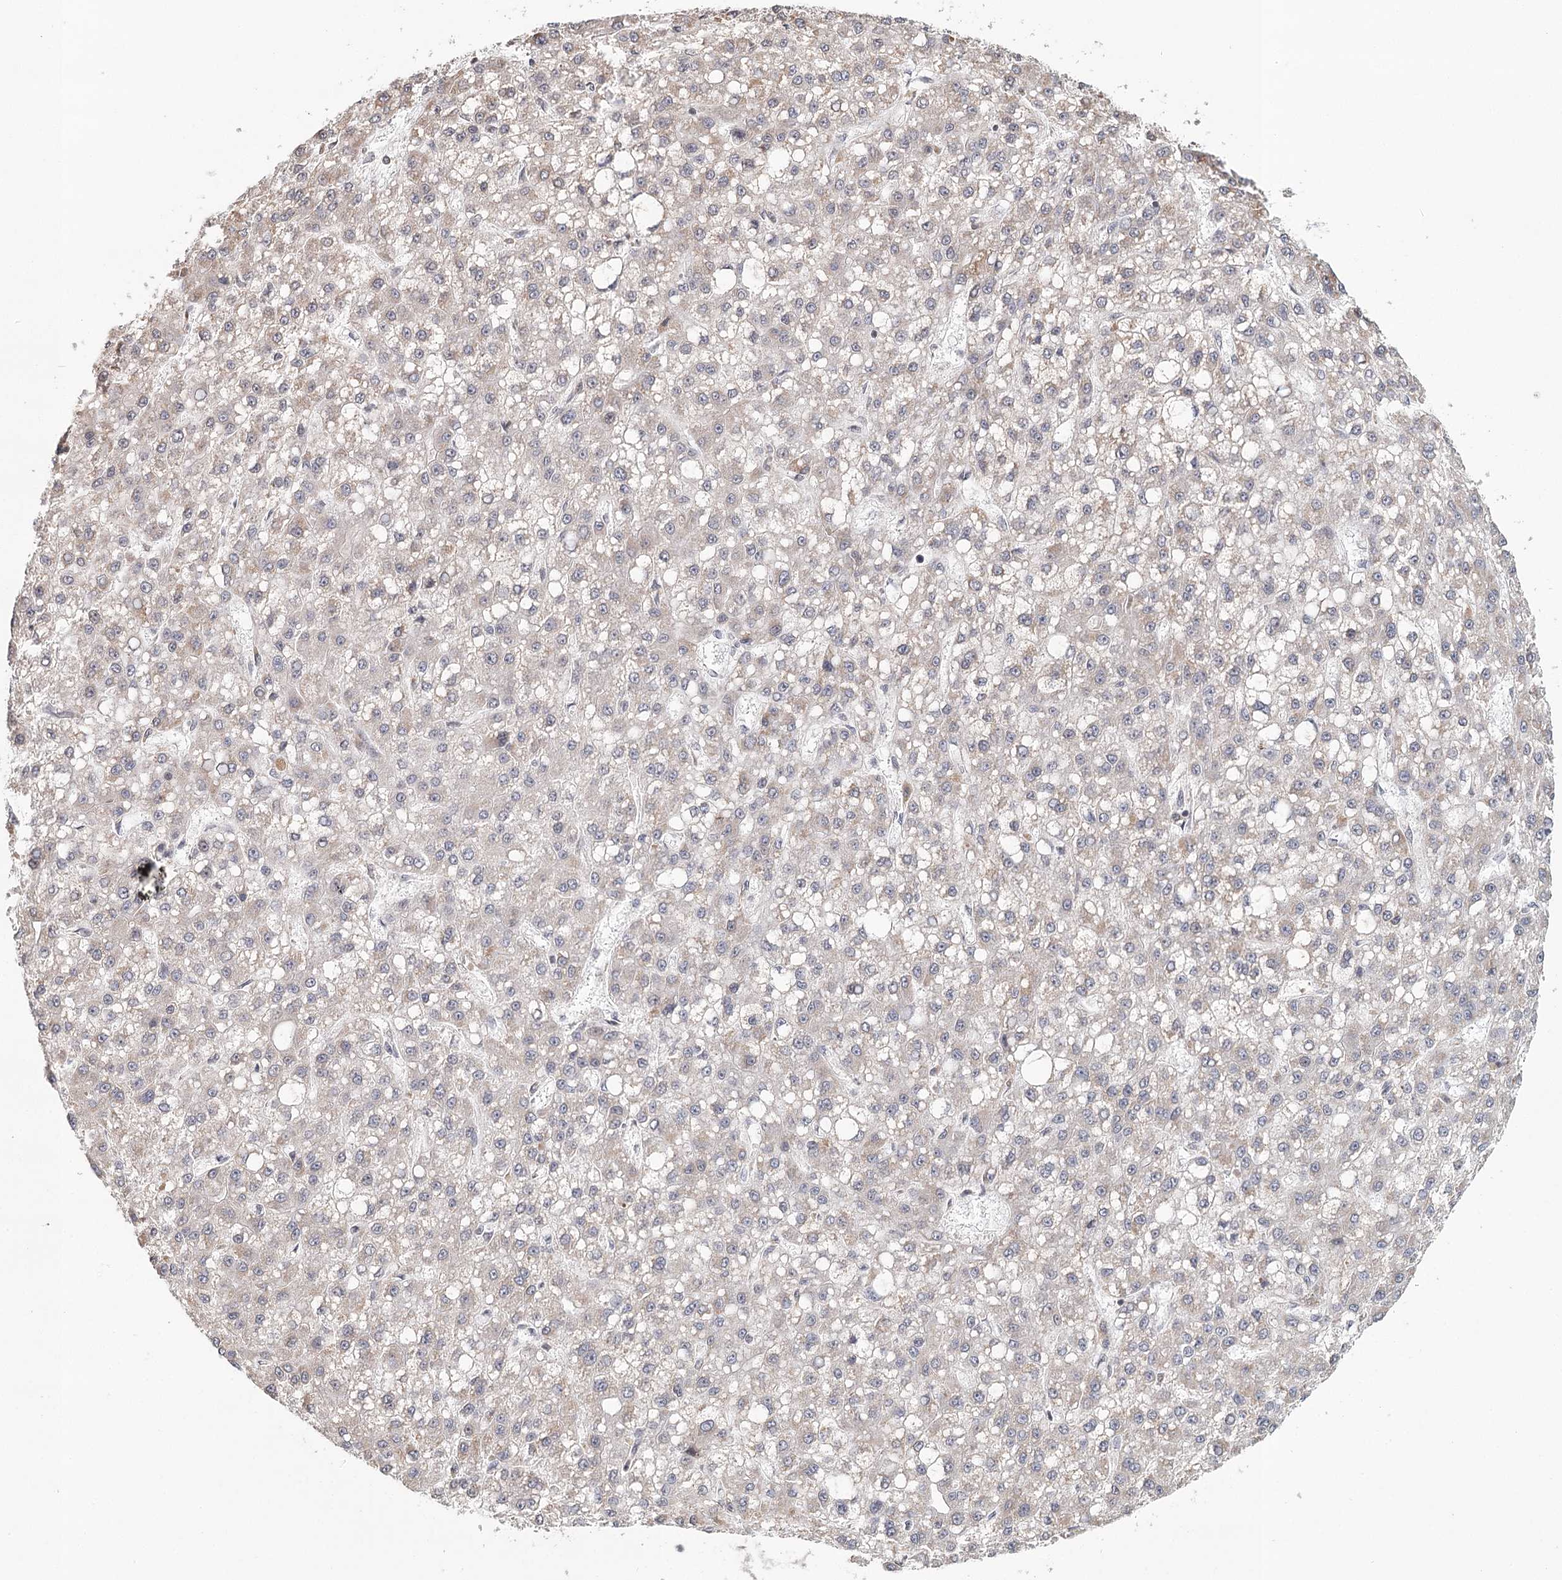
{"staining": {"intensity": "weak", "quantity": "<25%", "location": "cytoplasmic/membranous"}, "tissue": "liver cancer", "cell_type": "Tumor cells", "image_type": "cancer", "snomed": [{"axis": "morphology", "description": "Carcinoma, Hepatocellular, NOS"}, {"axis": "topography", "description": "Liver"}], "caption": "High power microscopy image of an immunohistochemistry histopathology image of hepatocellular carcinoma (liver), revealing no significant positivity in tumor cells.", "gene": "ICOS", "patient": {"sex": "male", "age": 67}}